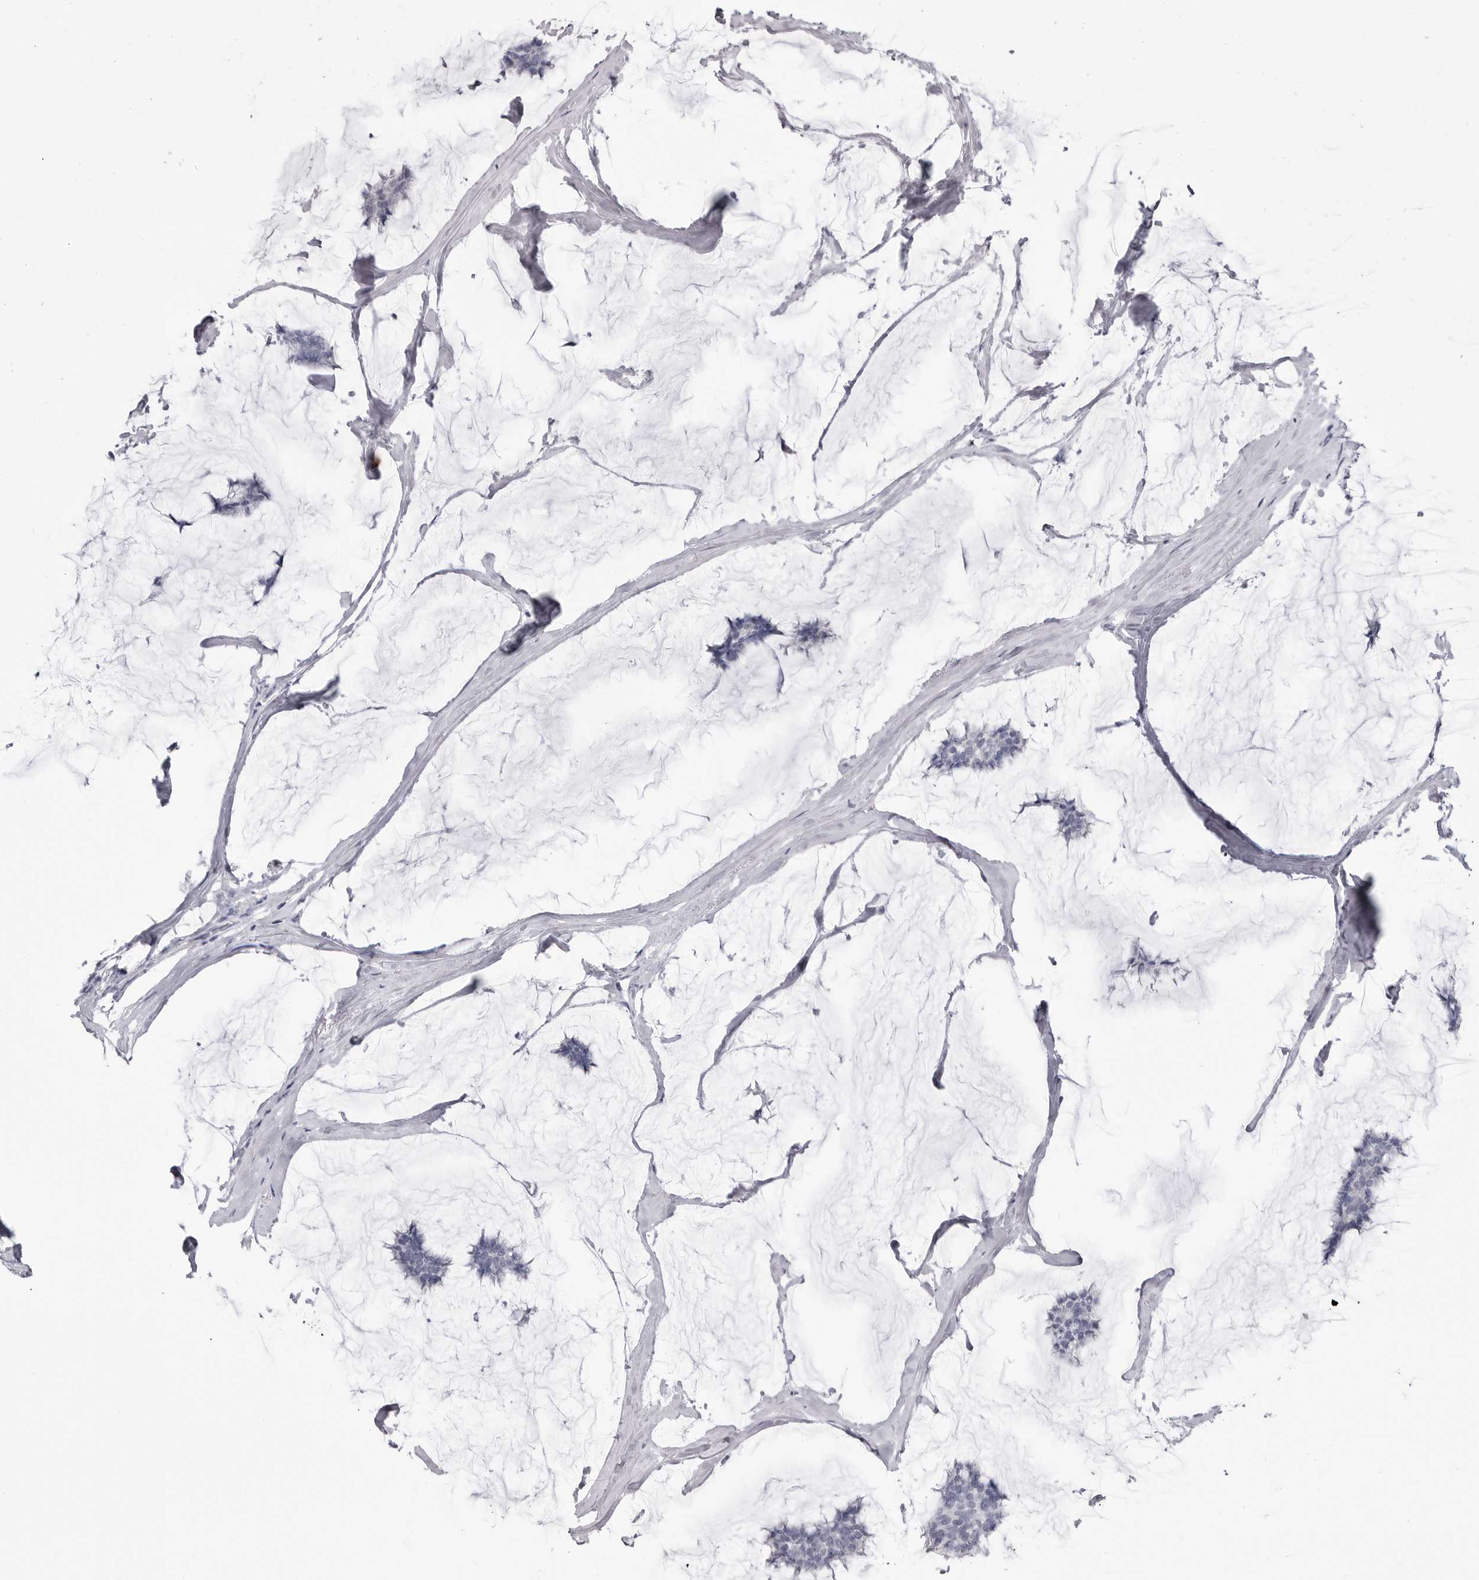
{"staining": {"intensity": "negative", "quantity": "none", "location": "none"}, "tissue": "breast cancer", "cell_type": "Tumor cells", "image_type": "cancer", "snomed": [{"axis": "morphology", "description": "Duct carcinoma"}, {"axis": "topography", "description": "Breast"}], "caption": "An IHC micrograph of breast cancer is shown. There is no staining in tumor cells of breast cancer. (DAB (3,3'-diaminobenzidine) IHC, high magnification).", "gene": "STAP2", "patient": {"sex": "female", "age": 93}}